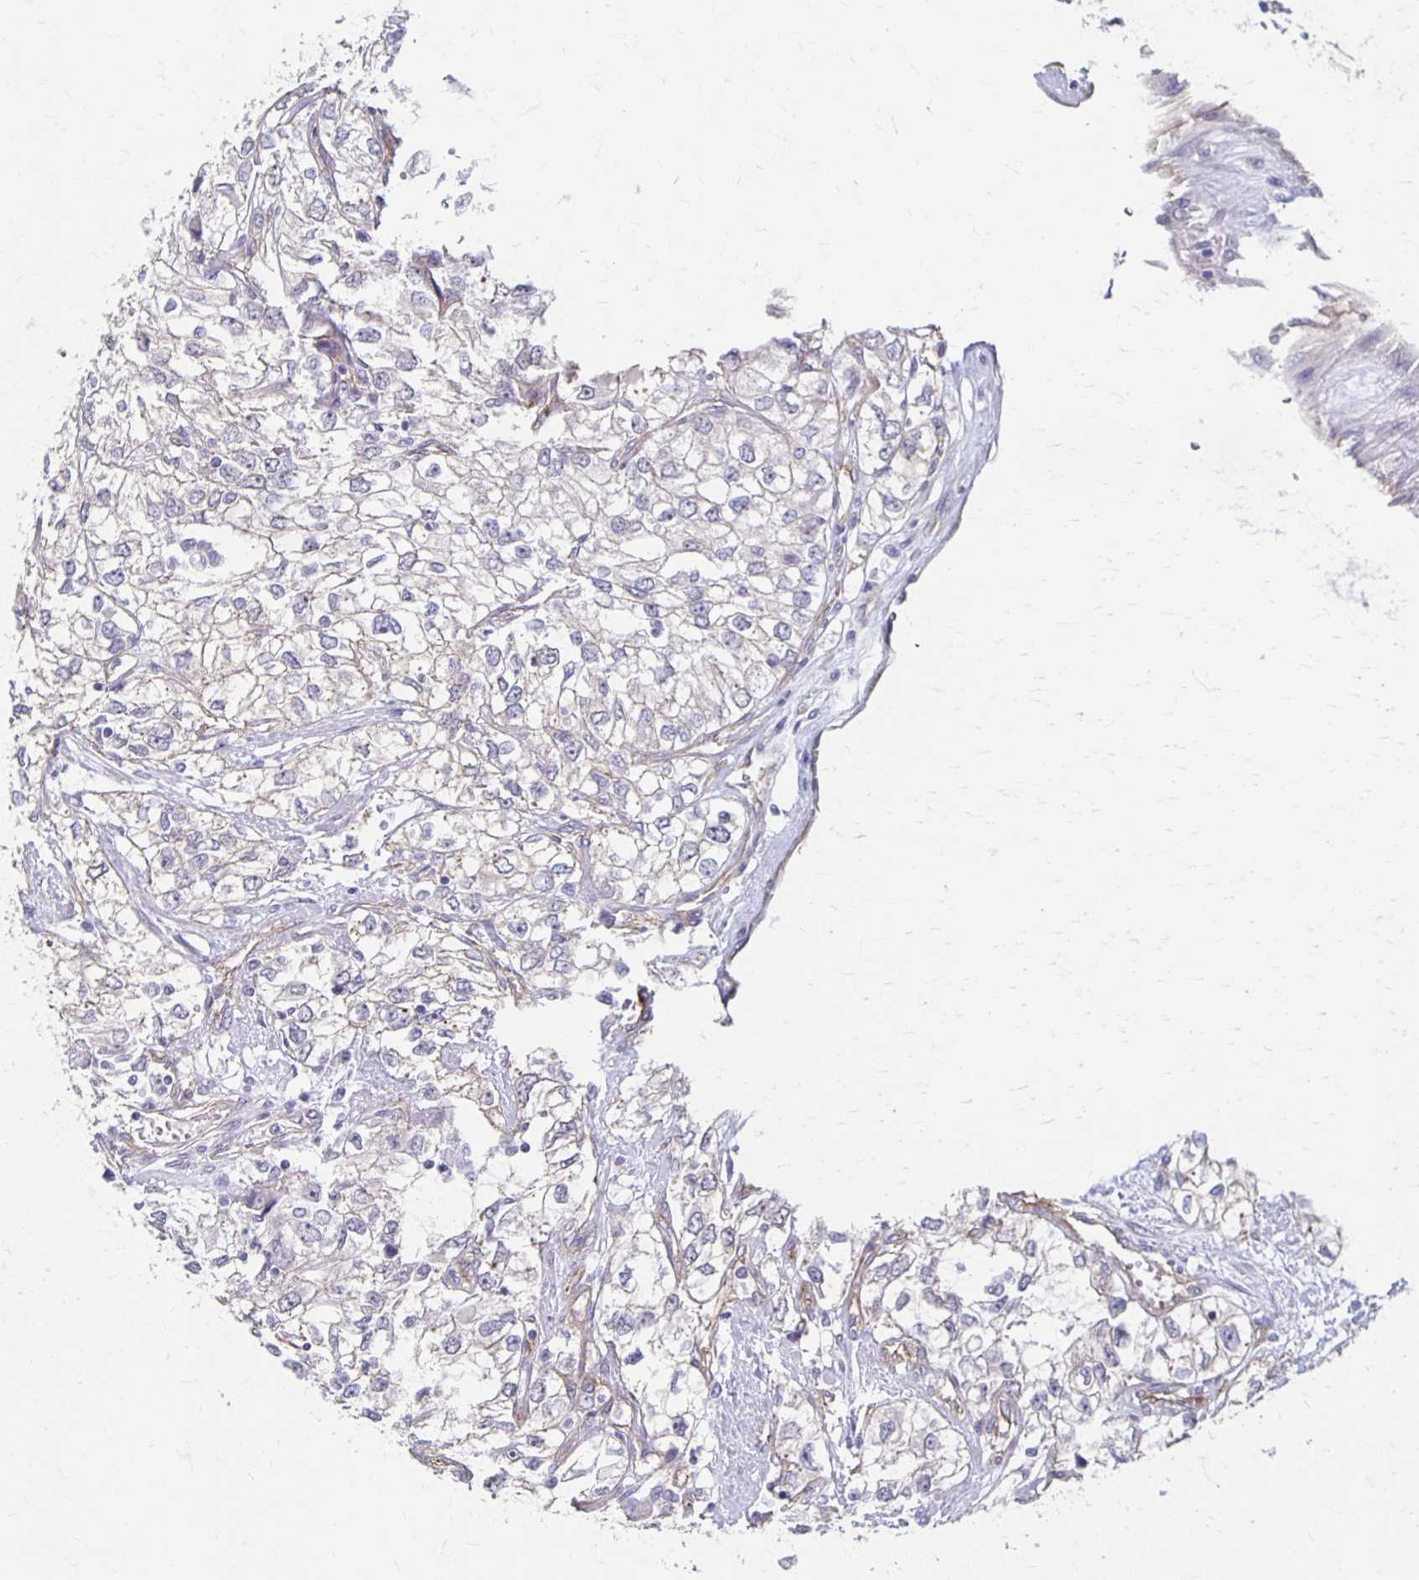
{"staining": {"intensity": "negative", "quantity": "none", "location": "none"}, "tissue": "renal cancer", "cell_type": "Tumor cells", "image_type": "cancer", "snomed": [{"axis": "morphology", "description": "Adenocarcinoma, NOS"}, {"axis": "topography", "description": "Kidney"}], "caption": "Protein analysis of renal cancer (adenocarcinoma) displays no significant expression in tumor cells.", "gene": "PPP1R3E", "patient": {"sex": "female", "age": 59}}